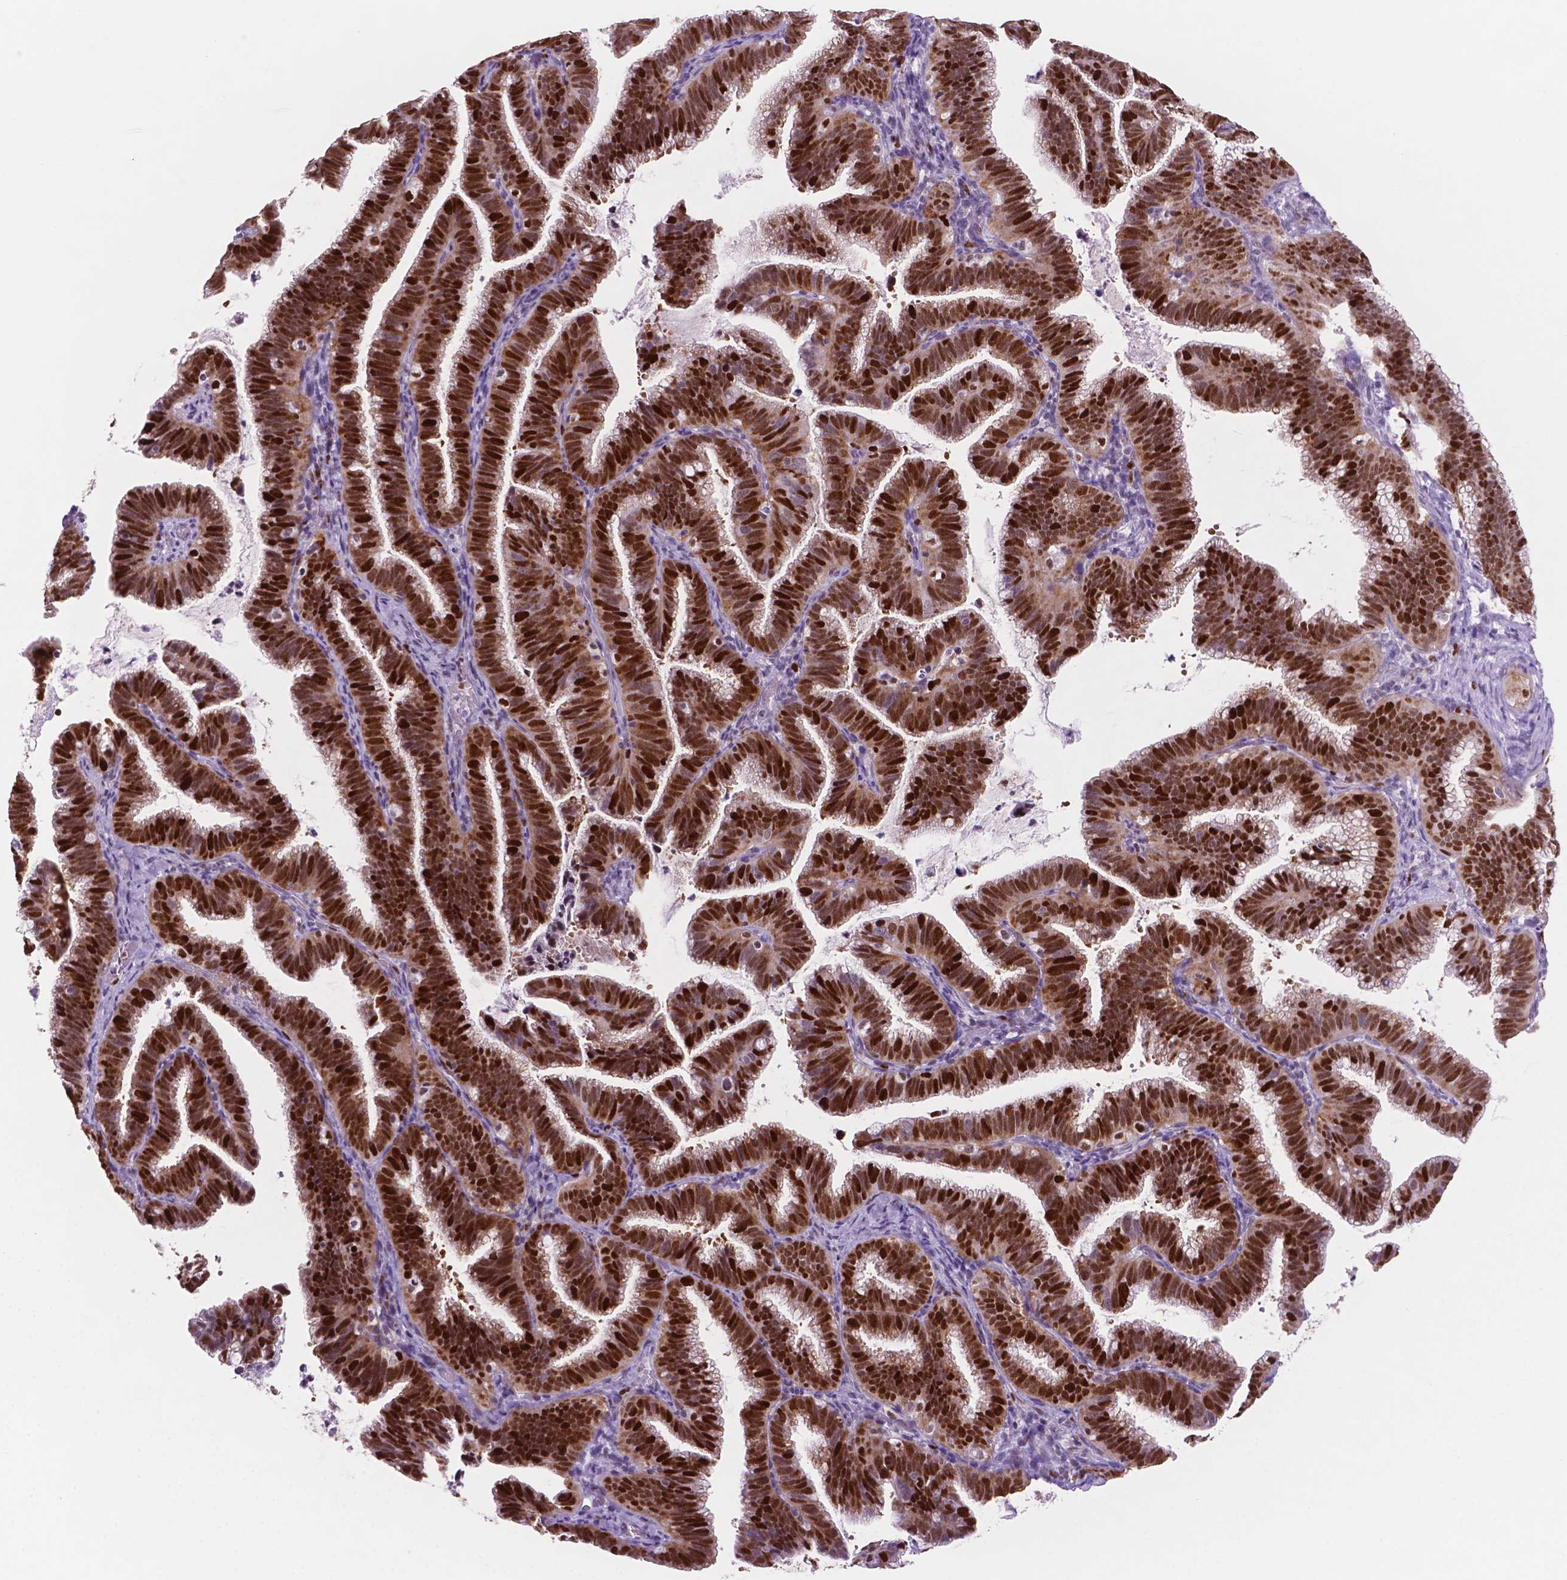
{"staining": {"intensity": "strong", "quantity": ">75%", "location": "nuclear"}, "tissue": "cervical cancer", "cell_type": "Tumor cells", "image_type": "cancer", "snomed": [{"axis": "morphology", "description": "Adenocarcinoma, NOS"}, {"axis": "topography", "description": "Cervix"}], "caption": "Cervical cancer was stained to show a protein in brown. There is high levels of strong nuclear positivity in about >75% of tumor cells. Using DAB (brown) and hematoxylin (blue) stains, captured at high magnification using brightfield microscopy.", "gene": "NCAPH2", "patient": {"sex": "female", "age": 61}}